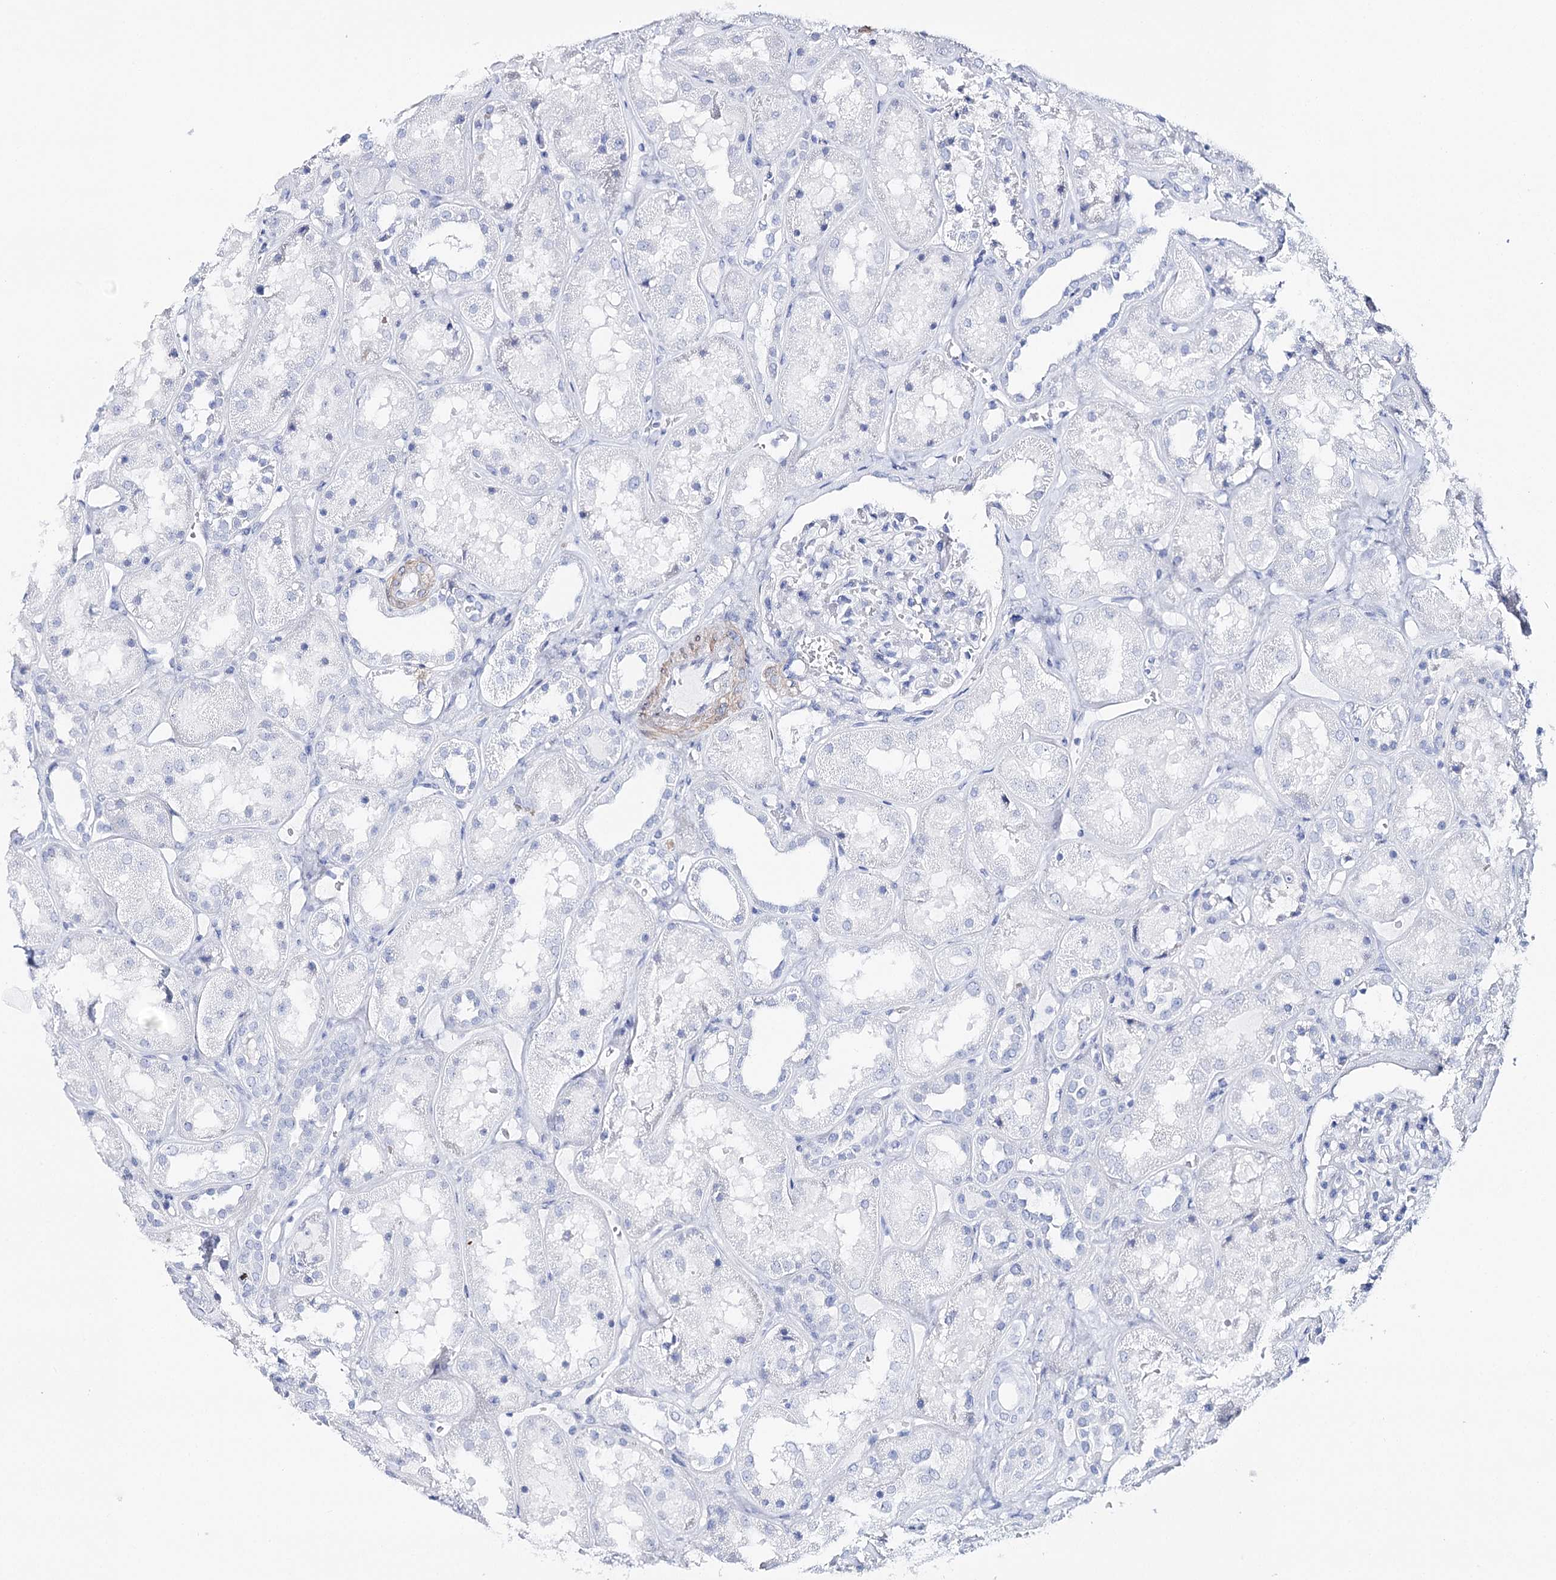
{"staining": {"intensity": "negative", "quantity": "none", "location": "none"}, "tissue": "kidney", "cell_type": "Cells in glomeruli", "image_type": "normal", "snomed": [{"axis": "morphology", "description": "Normal tissue, NOS"}, {"axis": "topography", "description": "Kidney"}], "caption": "IHC of normal human kidney reveals no expression in cells in glomeruli. (DAB (3,3'-diaminobenzidine) IHC with hematoxylin counter stain).", "gene": "CSN3", "patient": {"sex": "male", "age": 70}}